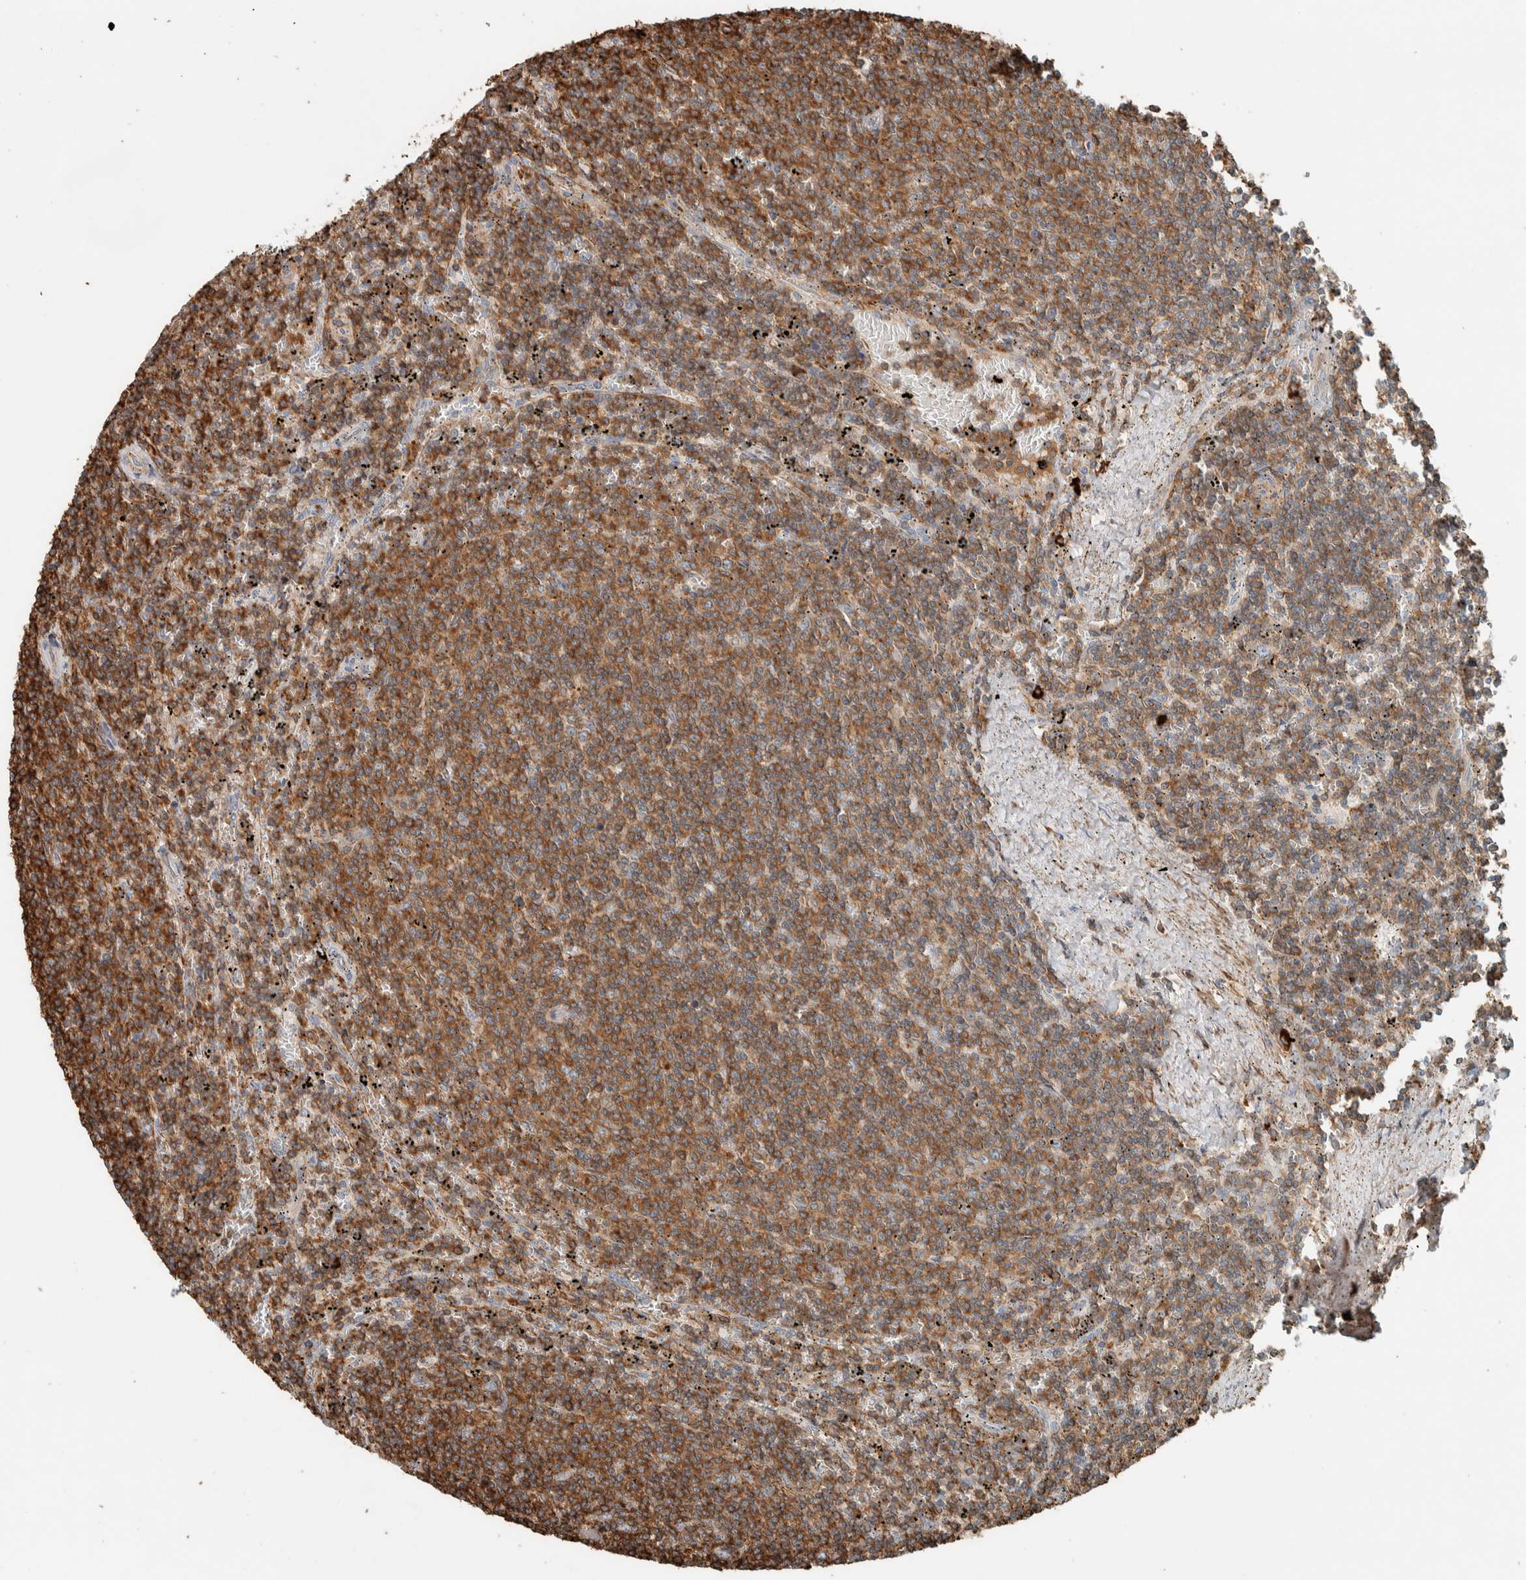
{"staining": {"intensity": "strong", "quantity": ">75%", "location": "cytoplasmic/membranous"}, "tissue": "lymphoma", "cell_type": "Tumor cells", "image_type": "cancer", "snomed": [{"axis": "morphology", "description": "Malignant lymphoma, non-Hodgkin's type, Low grade"}, {"axis": "topography", "description": "Spleen"}], "caption": "A high amount of strong cytoplasmic/membranous positivity is appreciated in about >75% of tumor cells in lymphoma tissue. (IHC, brightfield microscopy, high magnification).", "gene": "CTBP2", "patient": {"sex": "female", "age": 50}}